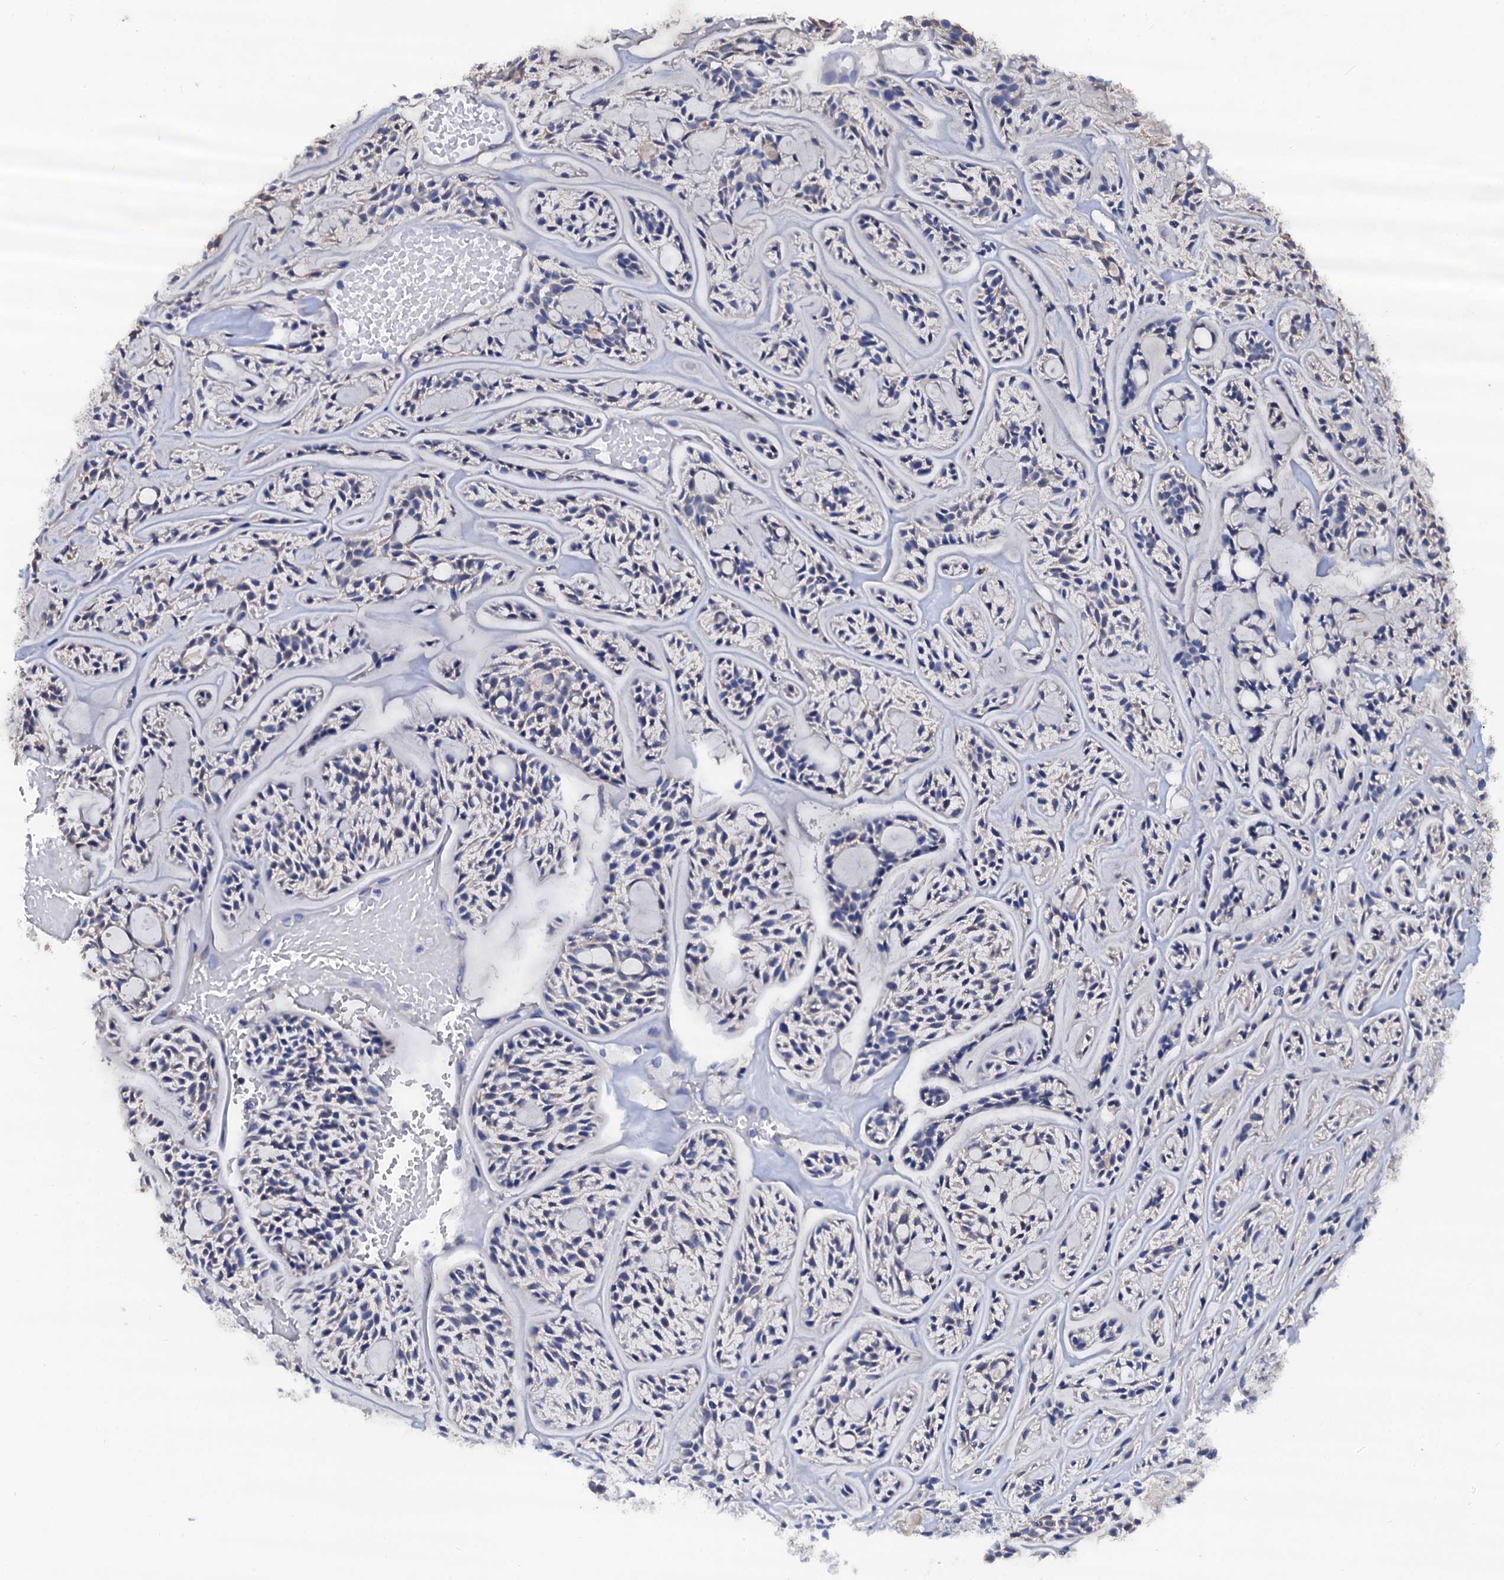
{"staining": {"intensity": "negative", "quantity": "none", "location": "none"}, "tissue": "head and neck cancer", "cell_type": "Tumor cells", "image_type": "cancer", "snomed": [{"axis": "morphology", "description": "Adenocarcinoma, NOS"}, {"axis": "topography", "description": "Salivary gland"}, {"axis": "topography", "description": "Head-Neck"}], "caption": "An image of human head and neck cancer (adenocarcinoma) is negative for staining in tumor cells.", "gene": "AKAP3", "patient": {"sex": "male", "age": 55}}